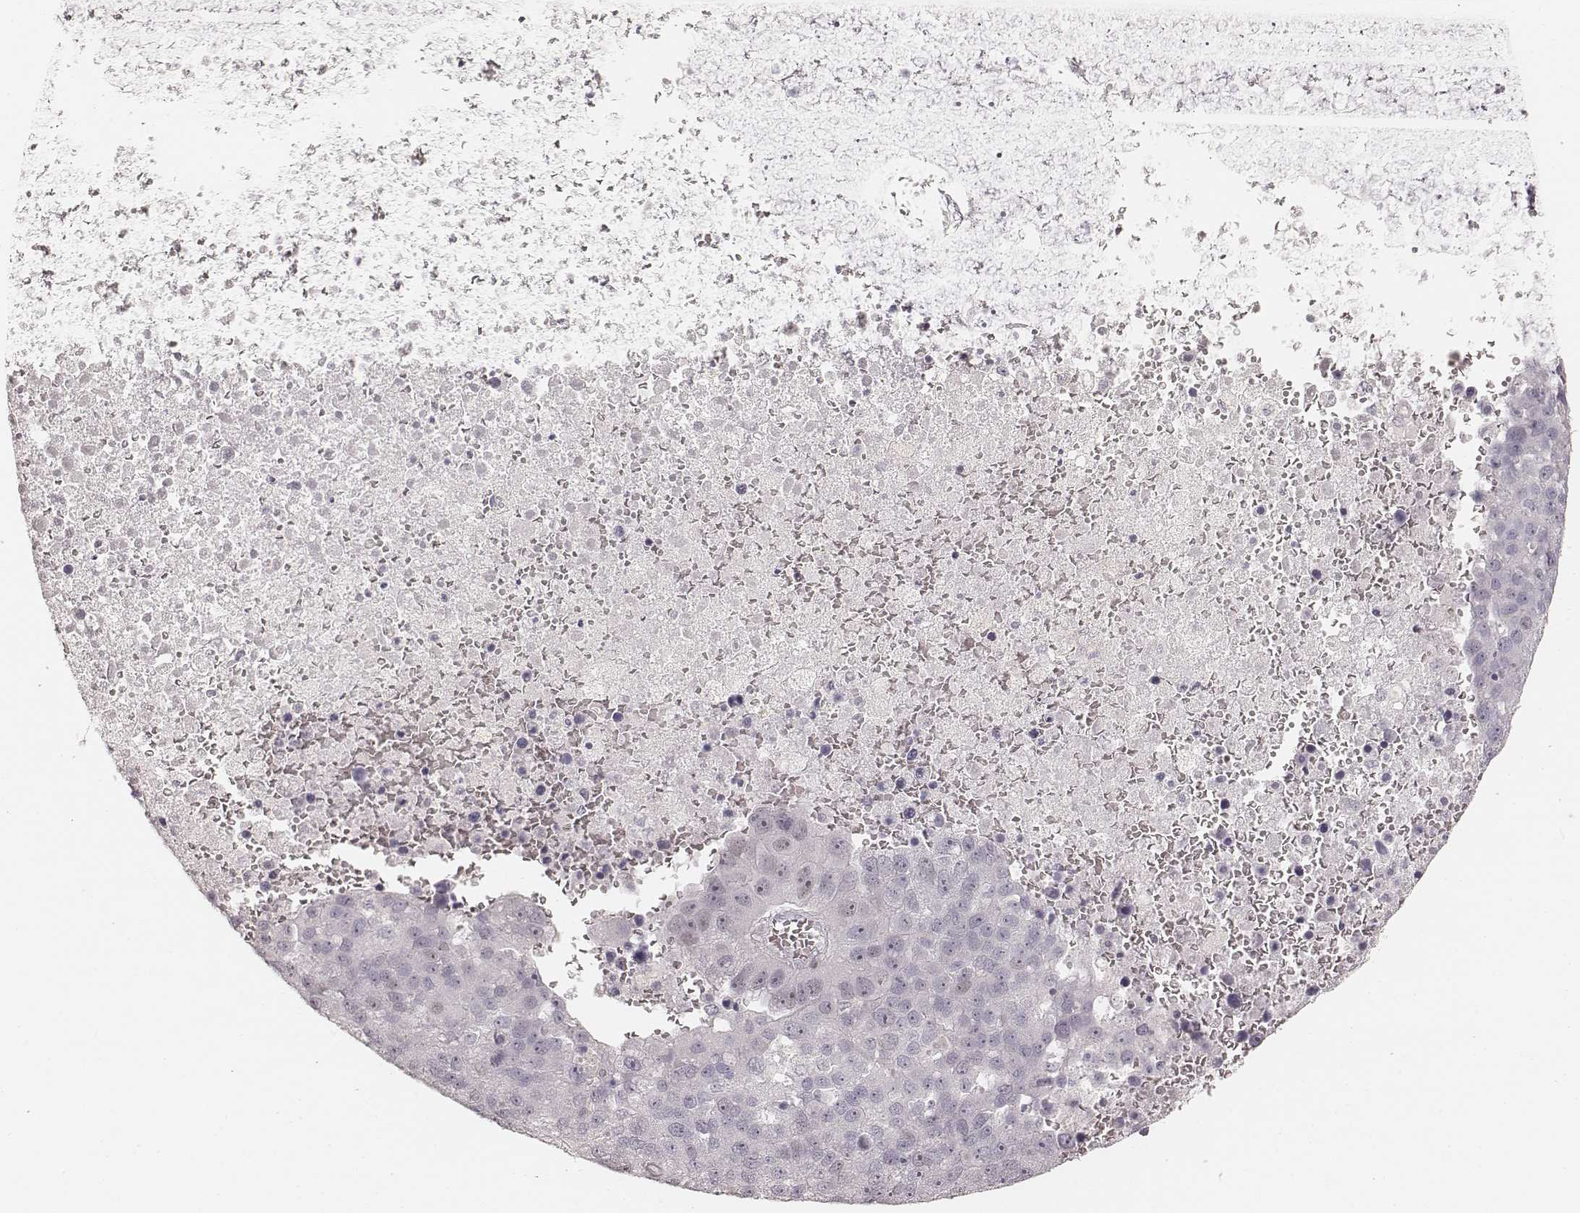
{"staining": {"intensity": "negative", "quantity": "none", "location": "none"}, "tissue": "pancreatic cancer", "cell_type": "Tumor cells", "image_type": "cancer", "snomed": [{"axis": "morphology", "description": "Adenocarcinoma, NOS"}, {"axis": "topography", "description": "Pancreas"}], "caption": "IHC of pancreatic cancer (adenocarcinoma) demonstrates no expression in tumor cells.", "gene": "TEX37", "patient": {"sex": "female", "age": 61}}